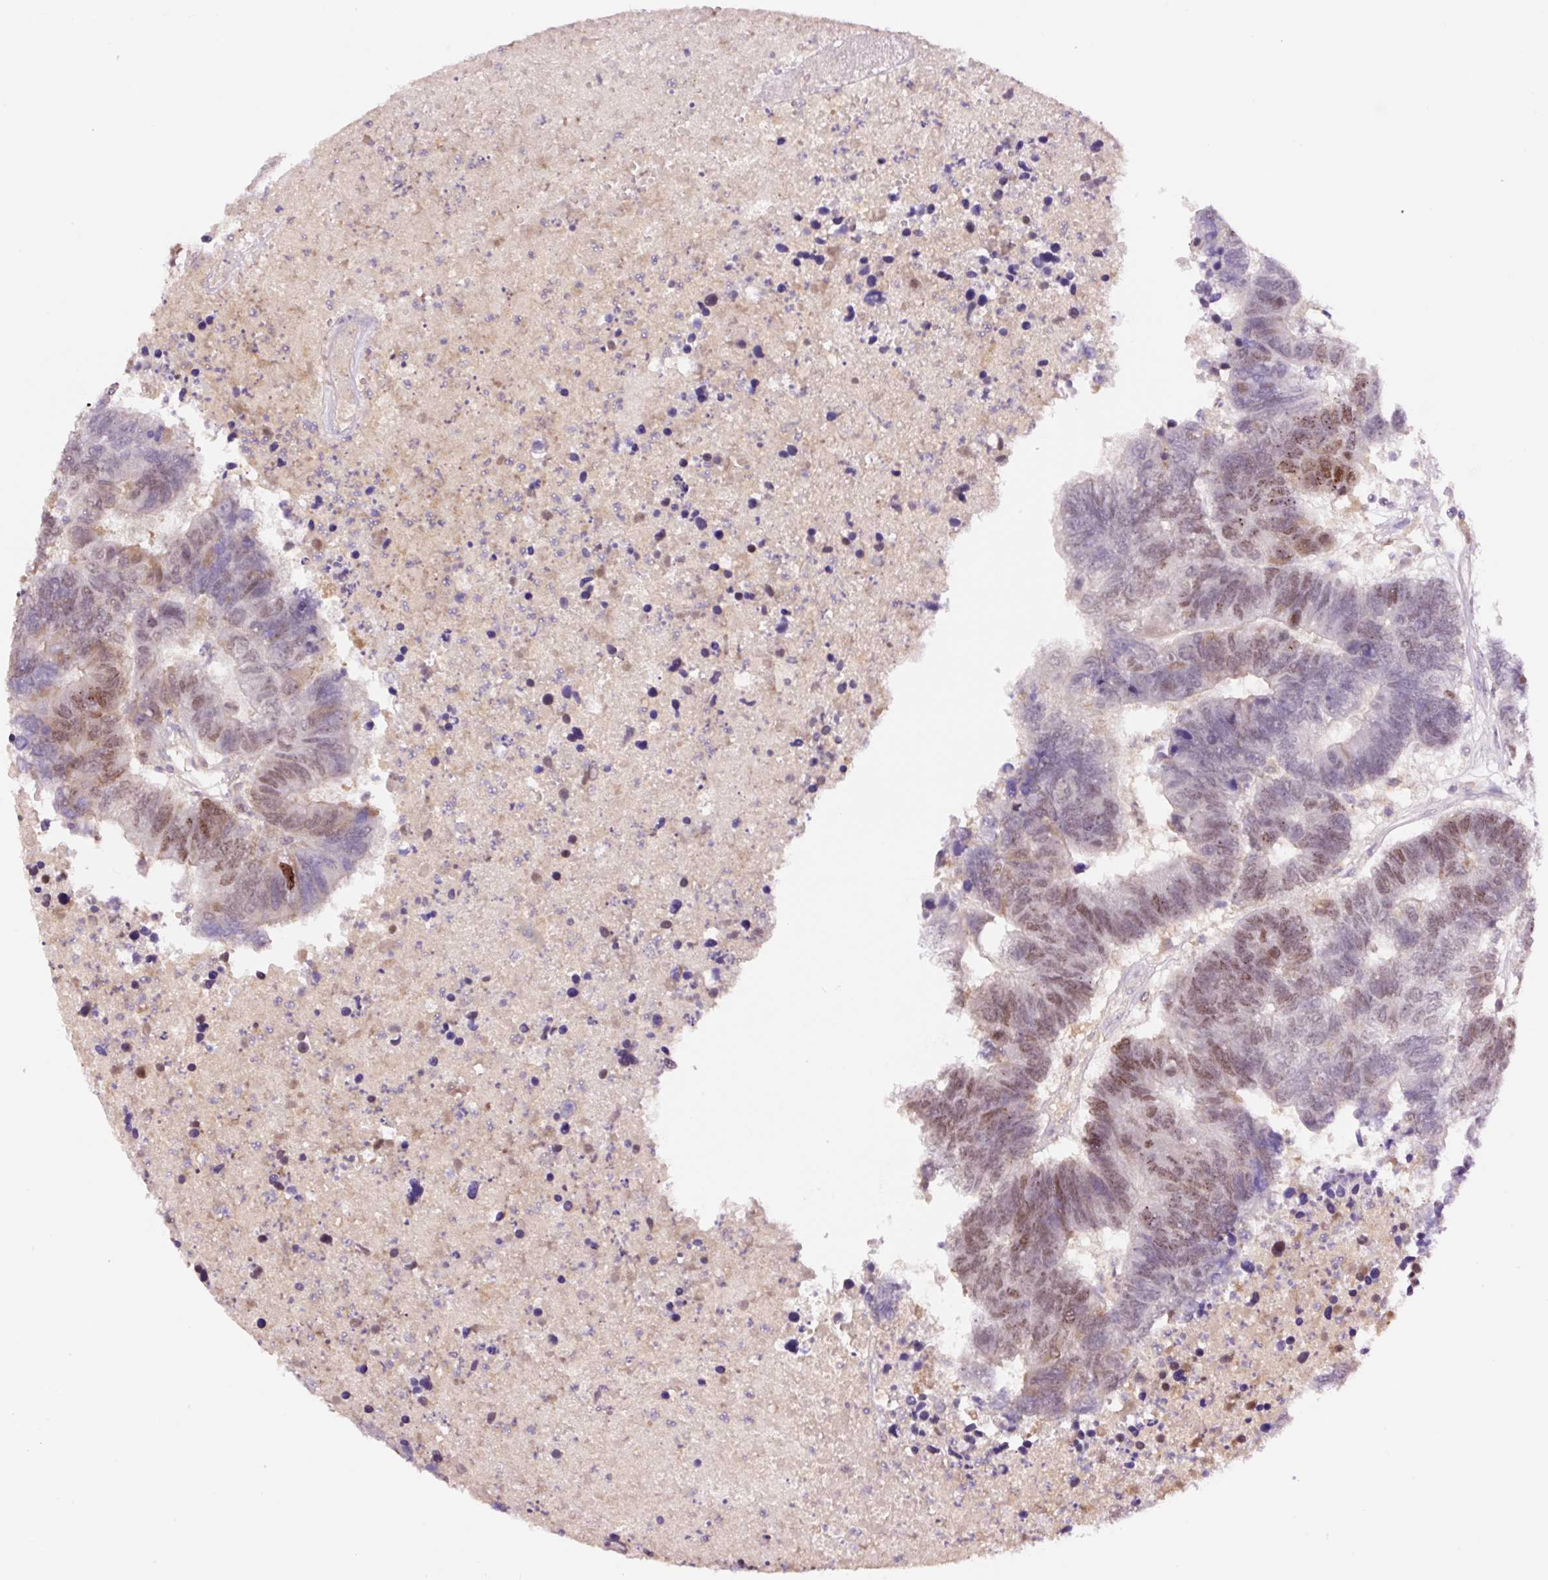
{"staining": {"intensity": "moderate", "quantity": "25%-75%", "location": "nuclear"}, "tissue": "colorectal cancer", "cell_type": "Tumor cells", "image_type": "cancer", "snomed": [{"axis": "morphology", "description": "Adenocarcinoma, NOS"}, {"axis": "topography", "description": "Colon"}], "caption": "IHC micrograph of neoplastic tissue: human colorectal cancer stained using immunohistochemistry demonstrates medium levels of moderate protein expression localized specifically in the nuclear of tumor cells, appearing as a nuclear brown color.", "gene": "DPPA4", "patient": {"sex": "female", "age": 48}}